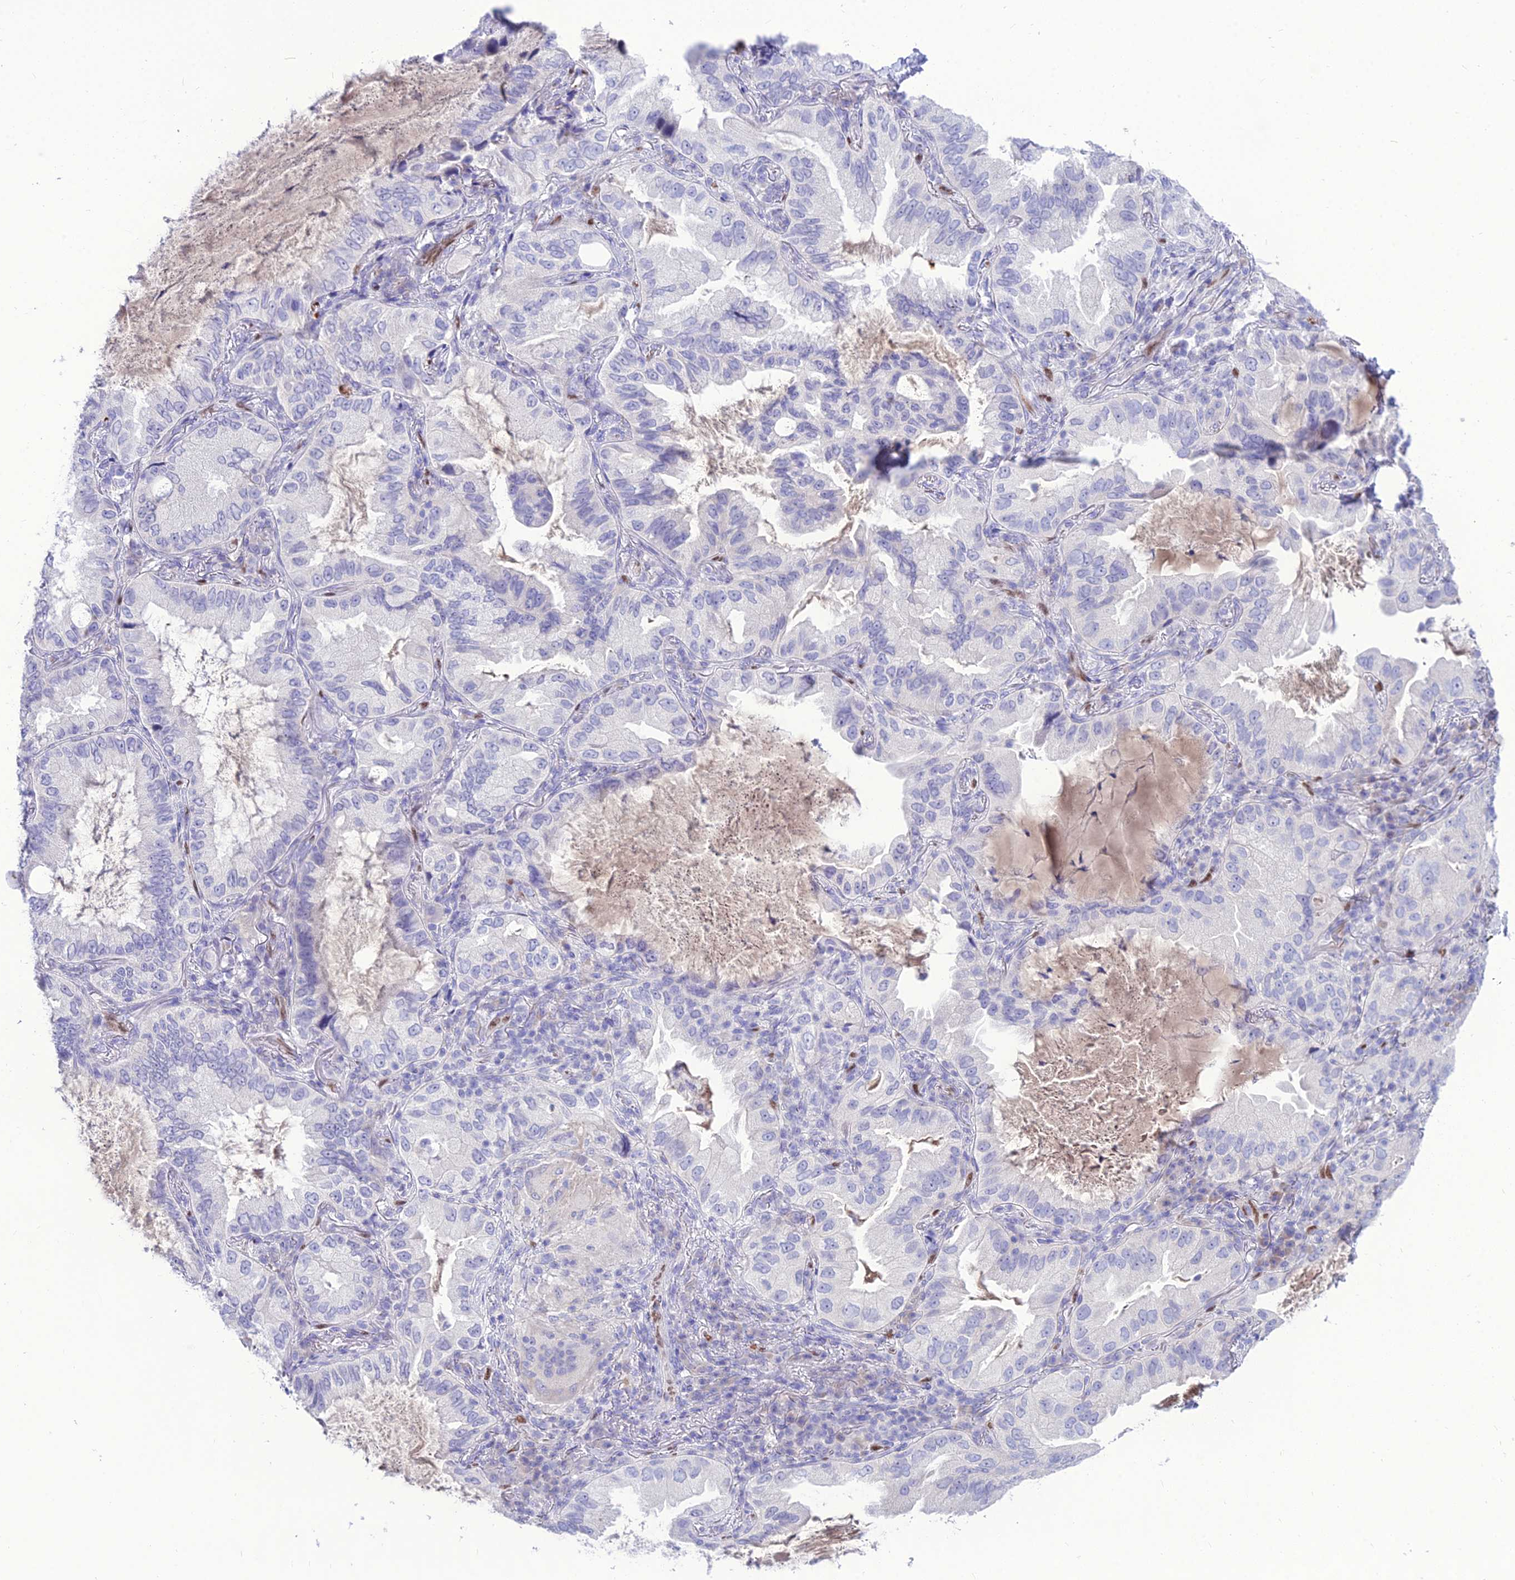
{"staining": {"intensity": "negative", "quantity": "none", "location": "none"}, "tissue": "lung cancer", "cell_type": "Tumor cells", "image_type": "cancer", "snomed": [{"axis": "morphology", "description": "Adenocarcinoma, NOS"}, {"axis": "topography", "description": "Lung"}], "caption": "Immunohistochemistry (IHC) photomicrograph of adenocarcinoma (lung) stained for a protein (brown), which demonstrates no expression in tumor cells.", "gene": "NOVA2", "patient": {"sex": "female", "age": 69}}